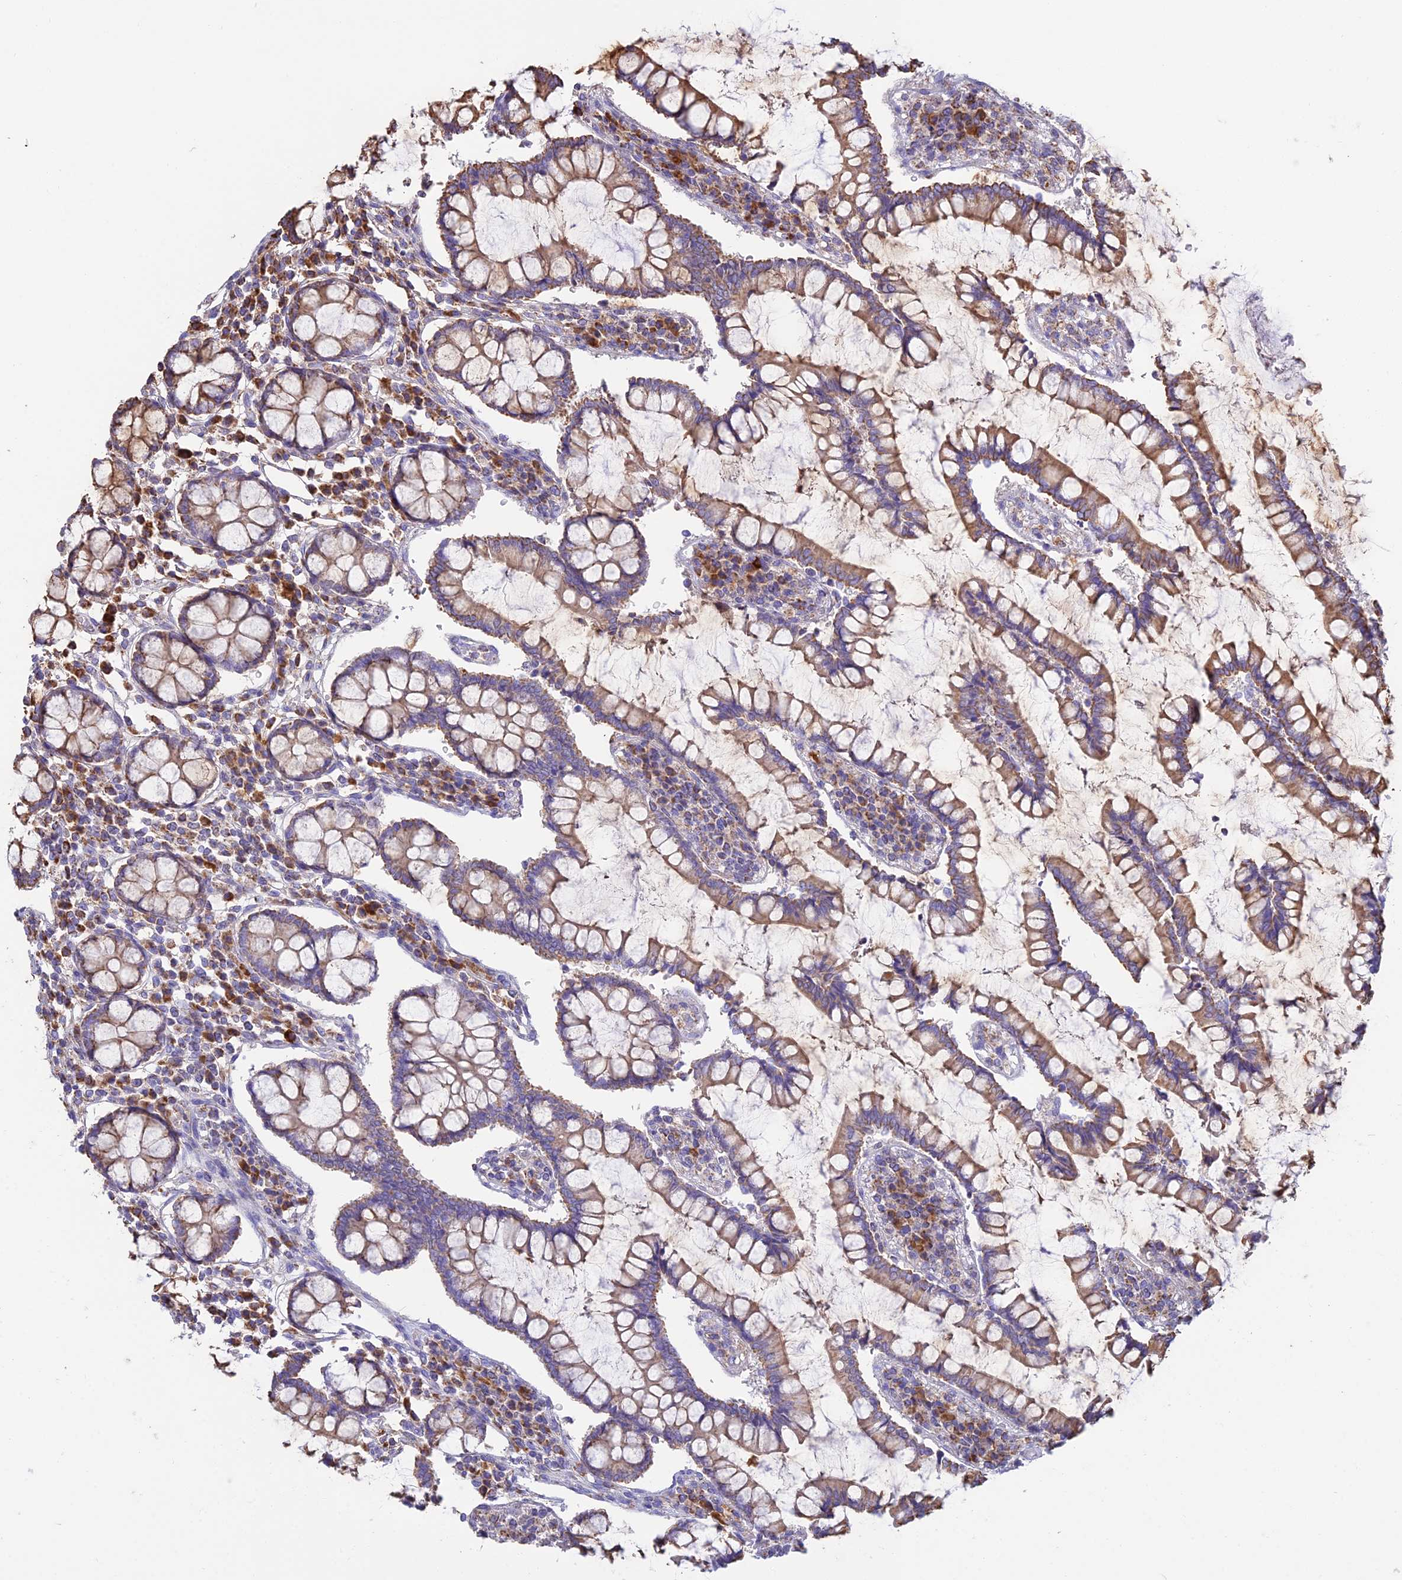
{"staining": {"intensity": "weak", "quantity": ">75%", "location": "cytoplasmic/membranous"}, "tissue": "colon", "cell_type": "Endothelial cells", "image_type": "normal", "snomed": [{"axis": "morphology", "description": "Normal tissue, NOS"}, {"axis": "topography", "description": "Colon"}], "caption": "DAB immunohistochemical staining of benign human colon shows weak cytoplasmic/membranous protein staining in approximately >75% of endothelial cells. (brown staining indicates protein expression, while blue staining denotes nuclei).", "gene": "OR2W3", "patient": {"sex": "female", "age": 79}}